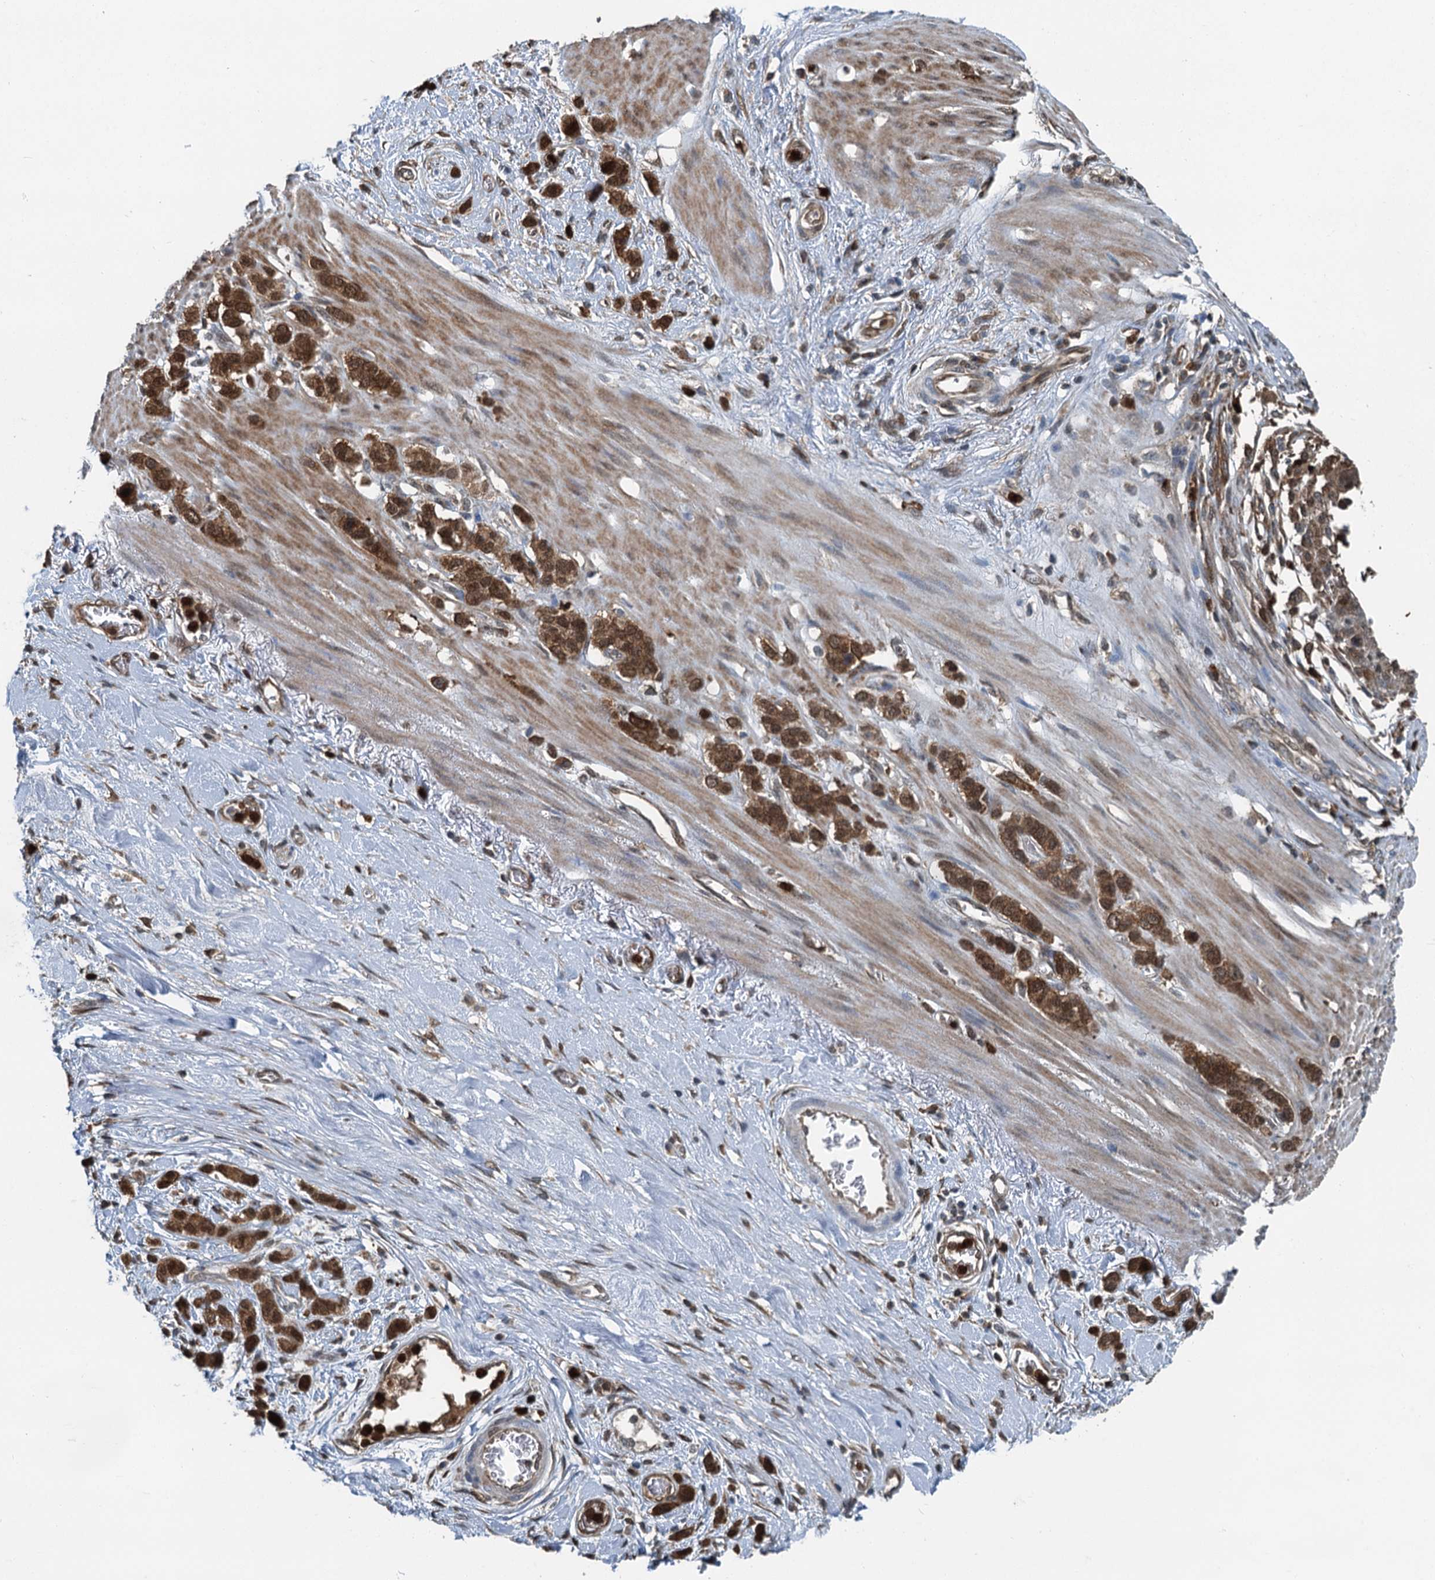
{"staining": {"intensity": "strong", "quantity": ">75%", "location": "cytoplasmic/membranous,nuclear"}, "tissue": "stomach cancer", "cell_type": "Tumor cells", "image_type": "cancer", "snomed": [{"axis": "morphology", "description": "Adenocarcinoma, NOS"}, {"axis": "morphology", "description": "Adenocarcinoma, High grade"}, {"axis": "topography", "description": "Stomach, upper"}, {"axis": "topography", "description": "Stomach, lower"}], "caption": "This image displays stomach adenocarcinoma stained with immunohistochemistry to label a protein in brown. The cytoplasmic/membranous and nuclear of tumor cells show strong positivity for the protein. Nuclei are counter-stained blue.", "gene": "GPI", "patient": {"sex": "female", "age": 65}}